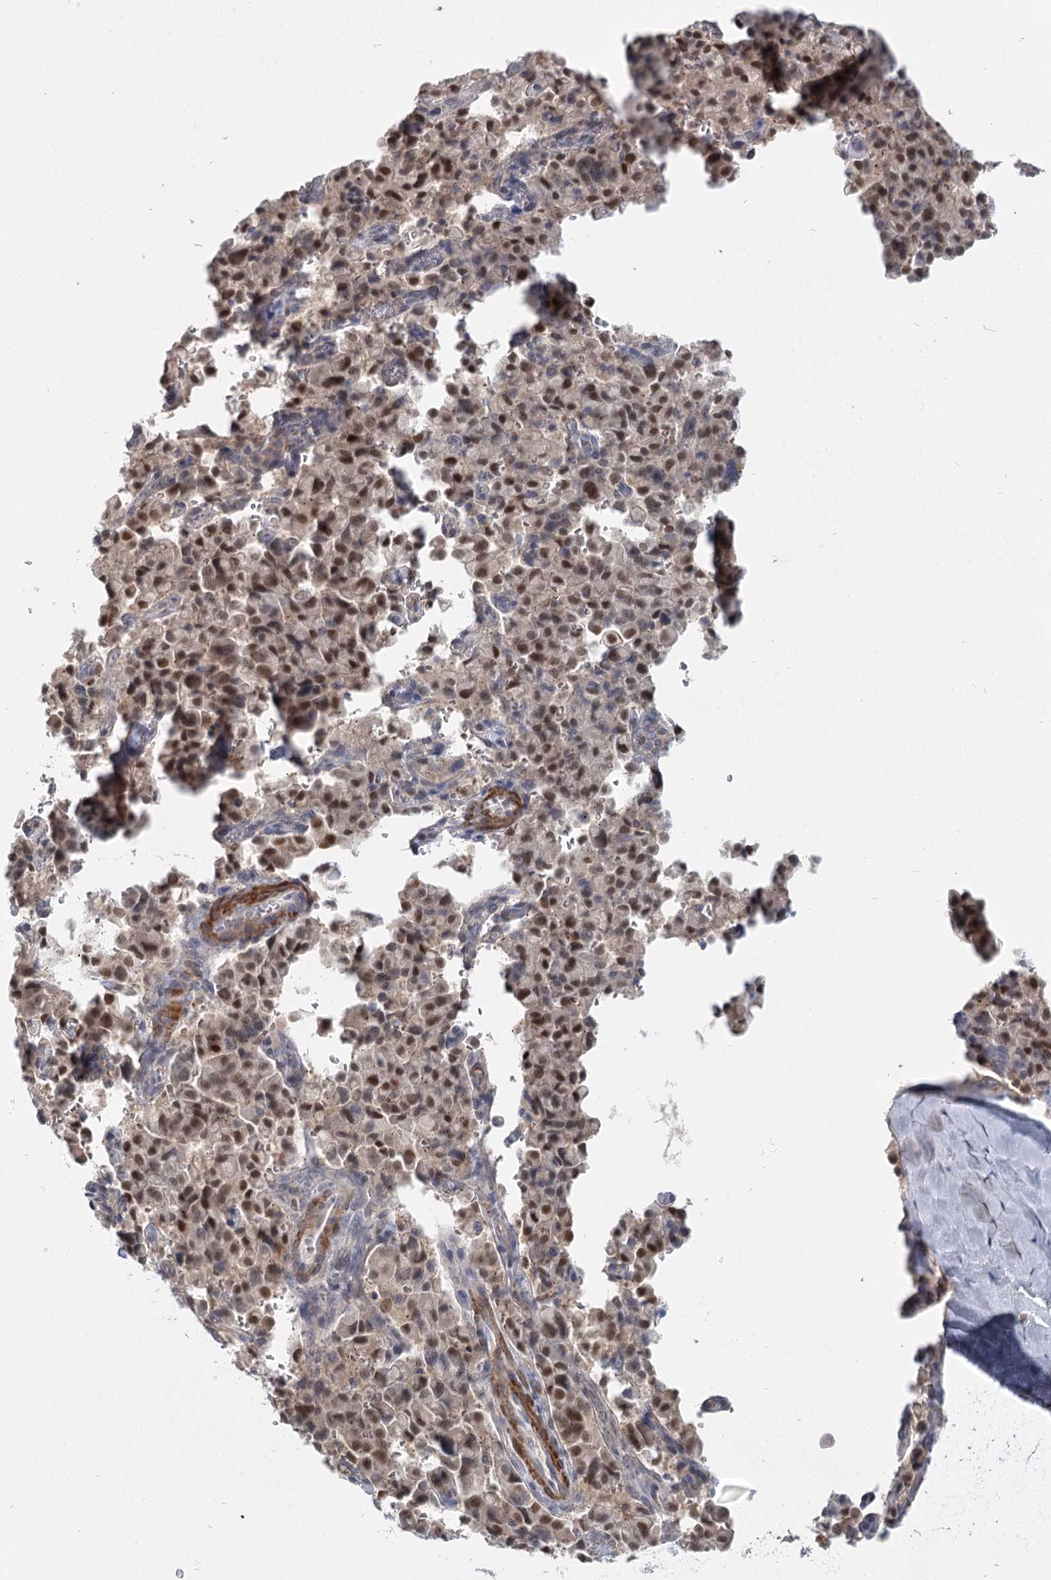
{"staining": {"intensity": "strong", "quantity": ">75%", "location": "nuclear"}, "tissue": "pancreatic cancer", "cell_type": "Tumor cells", "image_type": "cancer", "snomed": [{"axis": "morphology", "description": "Adenocarcinoma, NOS"}, {"axis": "topography", "description": "Pancreas"}], "caption": "Immunohistochemistry (IHC) histopathology image of human pancreatic cancer stained for a protein (brown), which demonstrates high levels of strong nuclear staining in about >75% of tumor cells.", "gene": "USP11", "patient": {"sex": "male", "age": 65}}